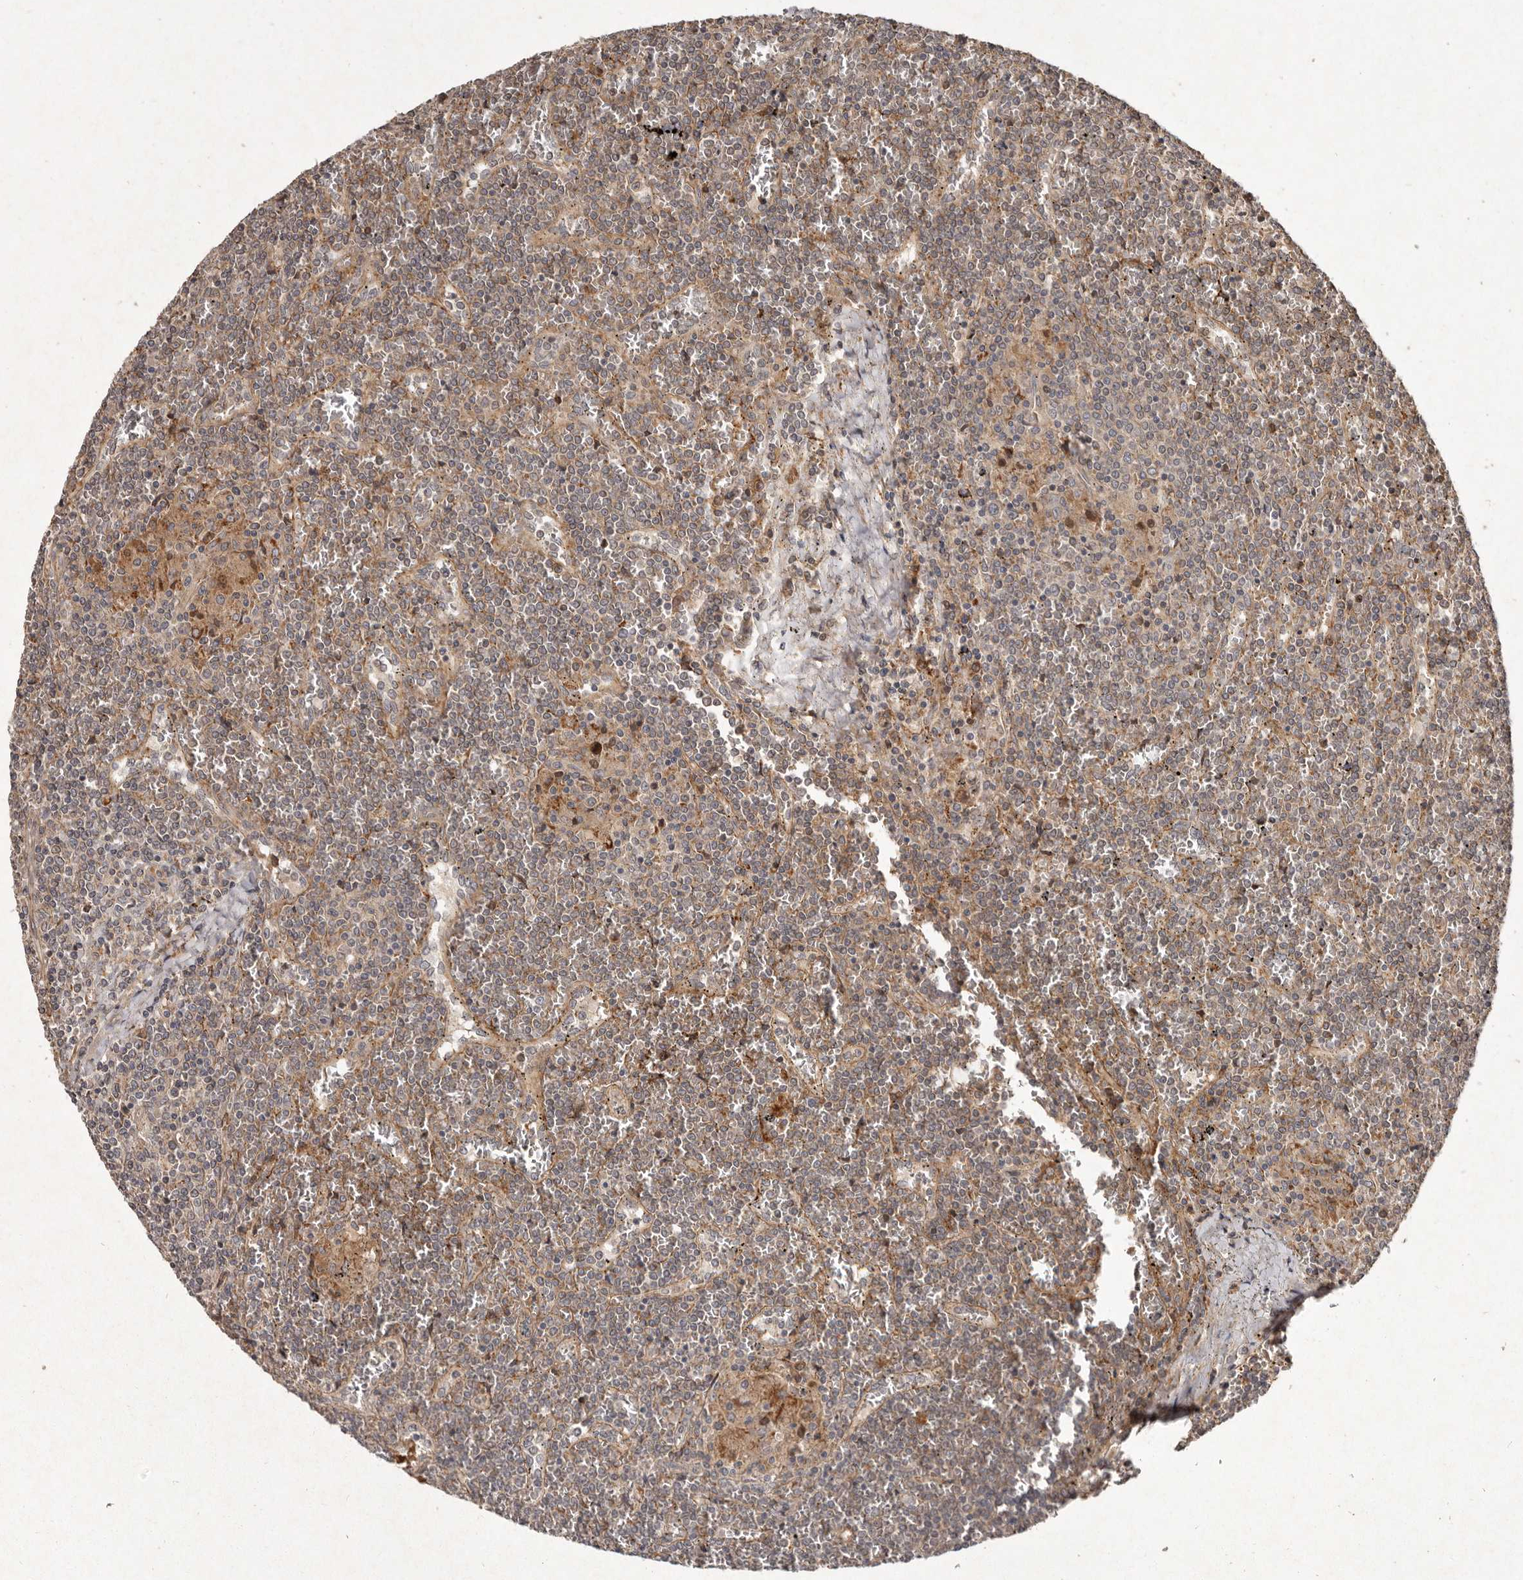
{"staining": {"intensity": "weak", "quantity": "<25%", "location": "cytoplasmic/membranous"}, "tissue": "lymphoma", "cell_type": "Tumor cells", "image_type": "cancer", "snomed": [{"axis": "morphology", "description": "Malignant lymphoma, non-Hodgkin's type, Low grade"}, {"axis": "topography", "description": "Spleen"}], "caption": "A high-resolution photomicrograph shows immunohistochemistry (IHC) staining of malignant lymphoma, non-Hodgkin's type (low-grade), which exhibits no significant positivity in tumor cells. (Brightfield microscopy of DAB (3,3'-diaminobenzidine) immunohistochemistry (IHC) at high magnification).", "gene": "SEMA3A", "patient": {"sex": "female", "age": 19}}